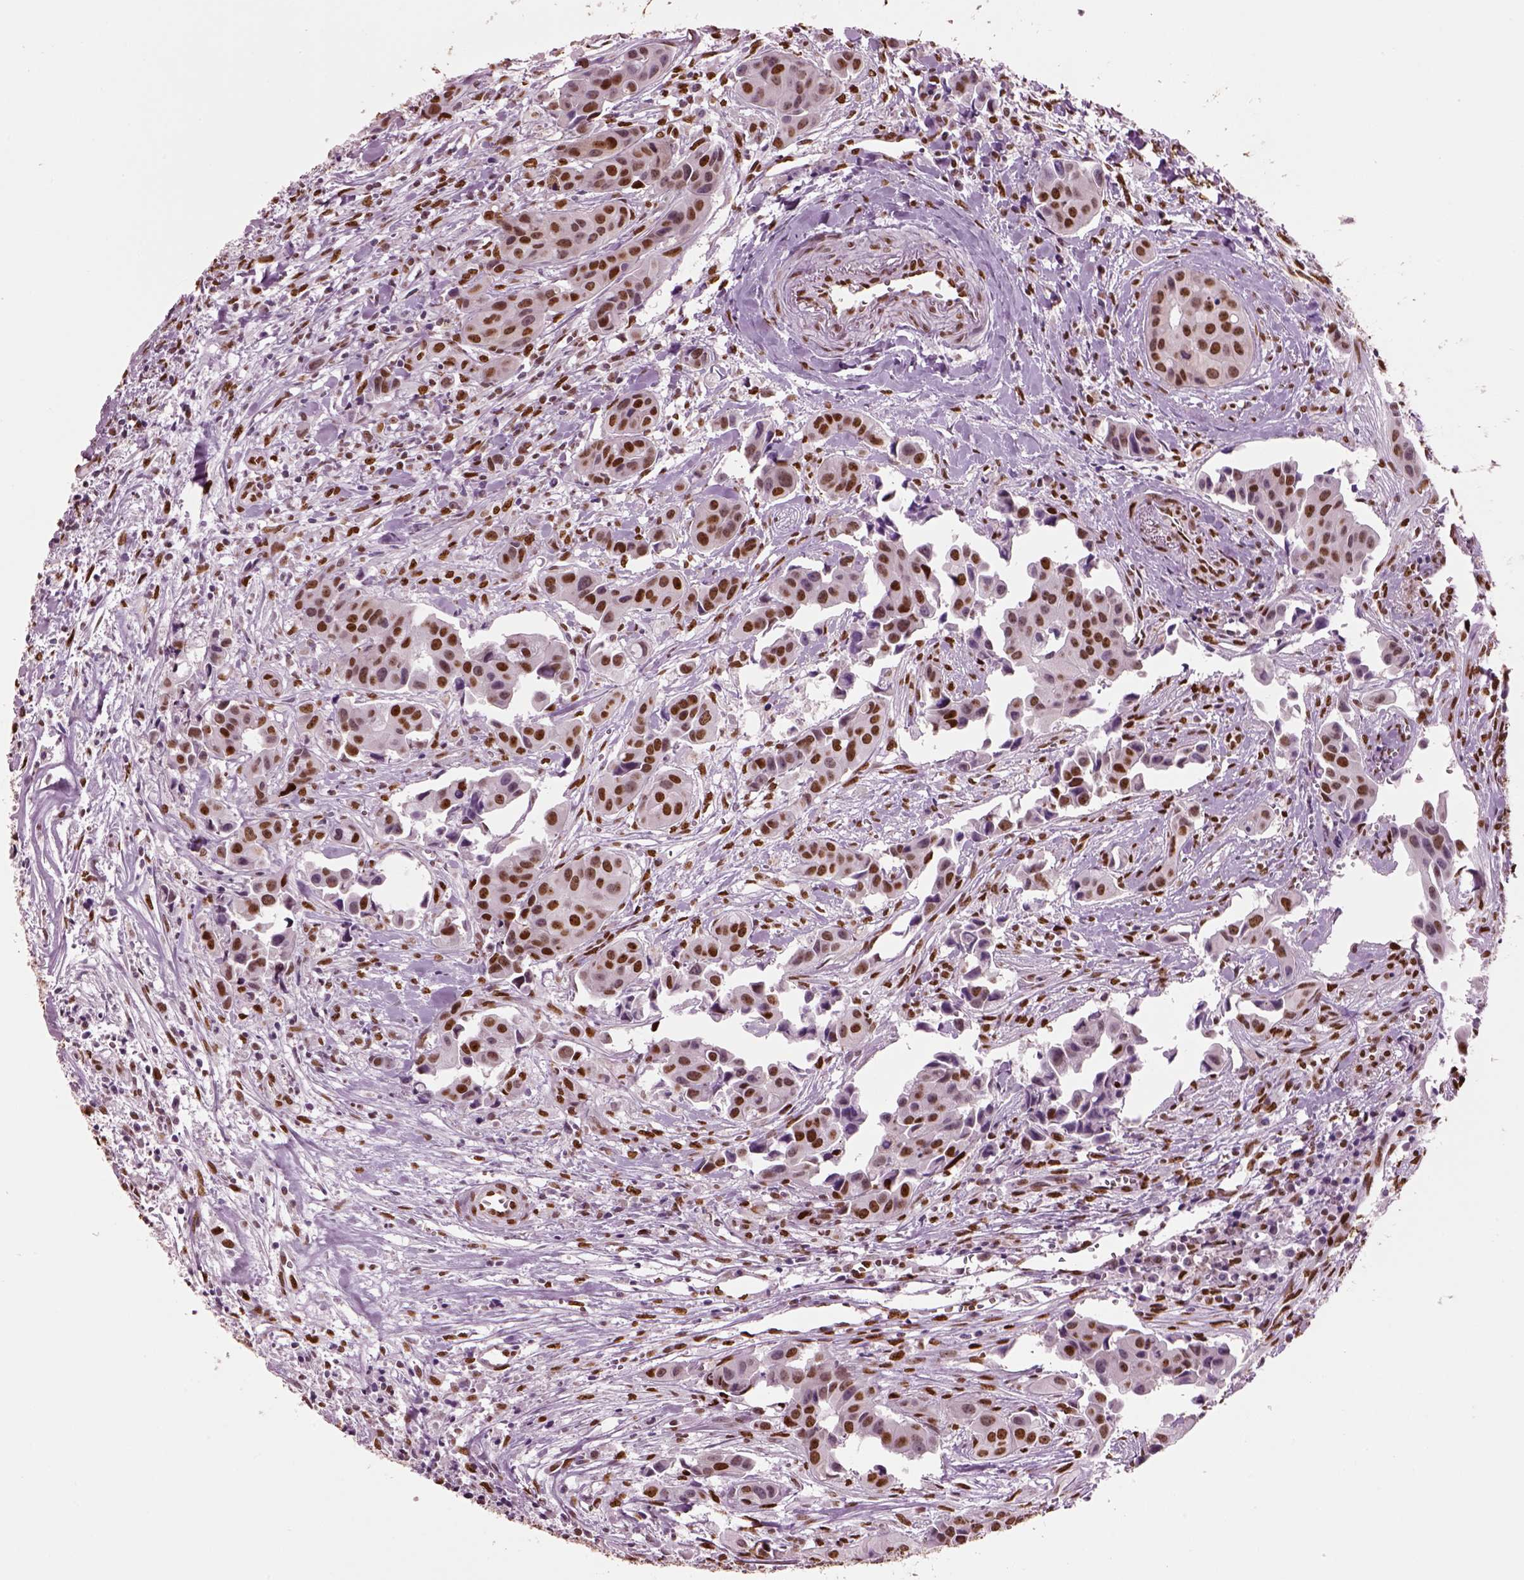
{"staining": {"intensity": "strong", "quantity": ">75%", "location": "nuclear"}, "tissue": "head and neck cancer", "cell_type": "Tumor cells", "image_type": "cancer", "snomed": [{"axis": "morphology", "description": "Adenocarcinoma, NOS"}, {"axis": "topography", "description": "Head-Neck"}], "caption": "Protein expression analysis of head and neck cancer shows strong nuclear expression in approximately >75% of tumor cells. Using DAB (3,3'-diaminobenzidine) (brown) and hematoxylin (blue) stains, captured at high magnification using brightfield microscopy.", "gene": "DDX3X", "patient": {"sex": "male", "age": 76}}